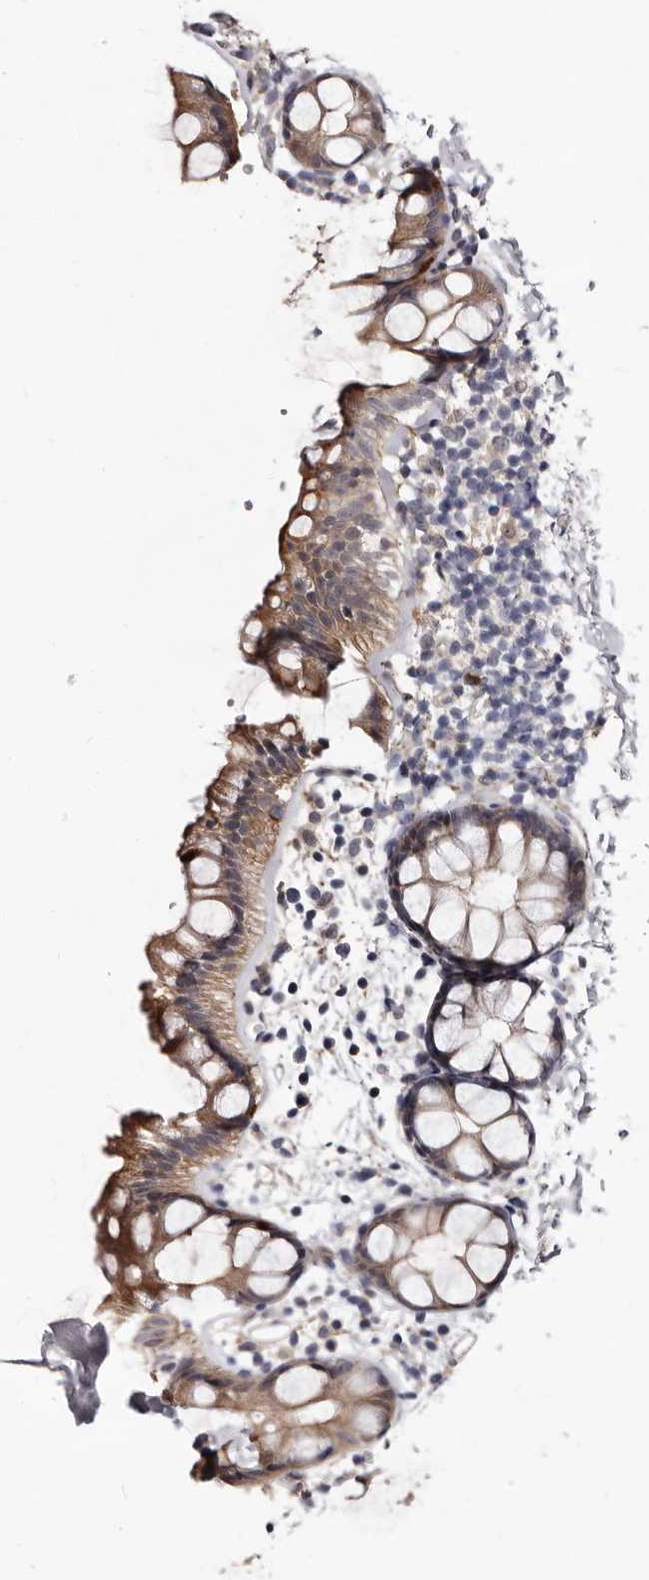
{"staining": {"intensity": "moderate", "quantity": "25%-75%", "location": "cytoplasmic/membranous"}, "tissue": "rectum", "cell_type": "Glandular cells", "image_type": "normal", "snomed": [{"axis": "morphology", "description": "Normal tissue, NOS"}, {"axis": "topography", "description": "Rectum"}], "caption": "Immunohistochemical staining of benign rectum demonstrates medium levels of moderate cytoplasmic/membranous staining in approximately 25%-75% of glandular cells.", "gene": "LANCL2", "patient": {"sex": "female", "age": 65}}